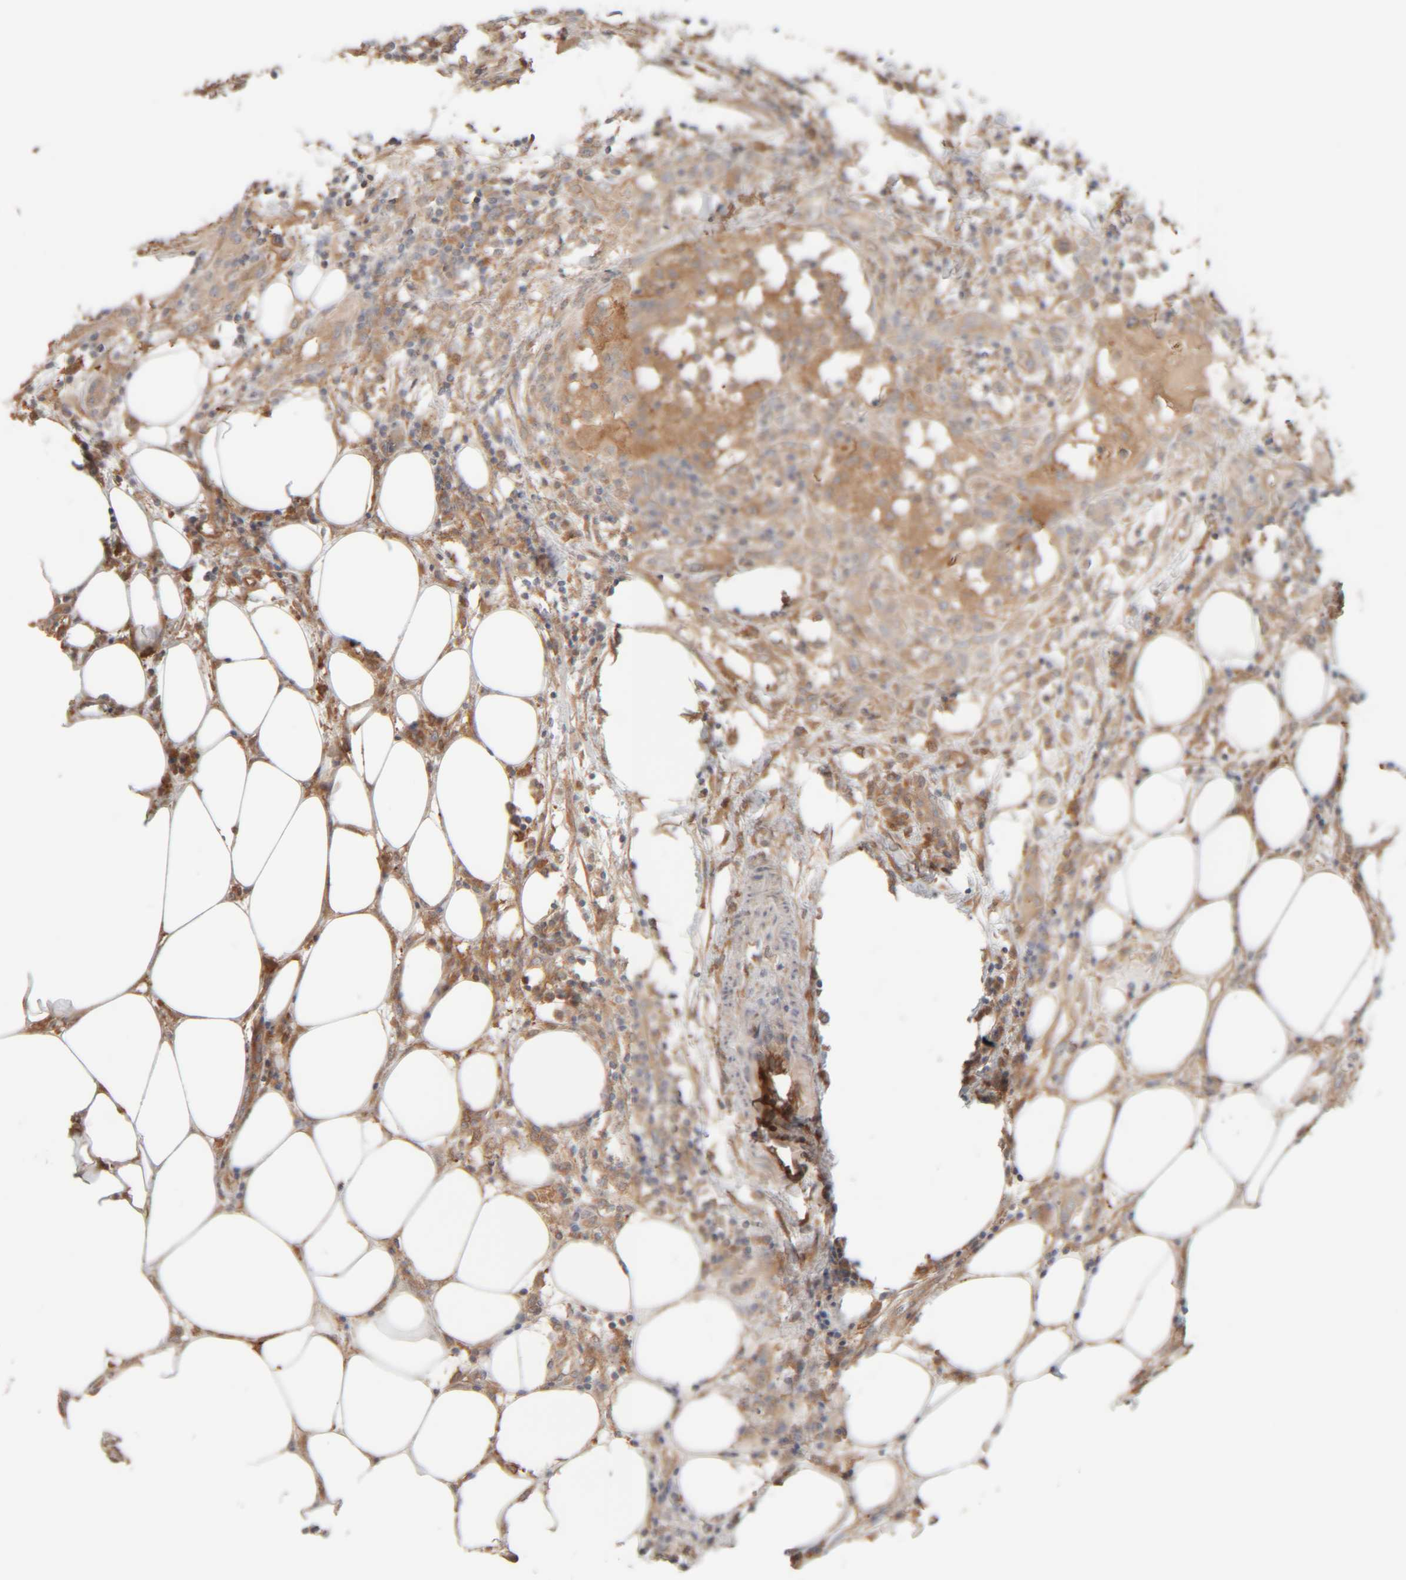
{"staining": {"intensity": "moderate", "quantity": ">75%", "location": "cytoplasmic/membranous"}, "tissue": "breast cancer", "cell_type": "Tumor cells", "image_type": "cancer", "snomed": [{"axis": "morphology", "description": "Duct carcinoma"}, {"axis": "topography", "description": "Breast"}], "caption": "Moderate cytoplasmic/membranous positivity for a protein is appreciated in about >75% of tumor cells of breast cancer (infiltrating ductal carcinoma) using immunohistochemistry (IHC).", "gene": "TMEM192", "patient": {"sex": "female", "age": 37}}